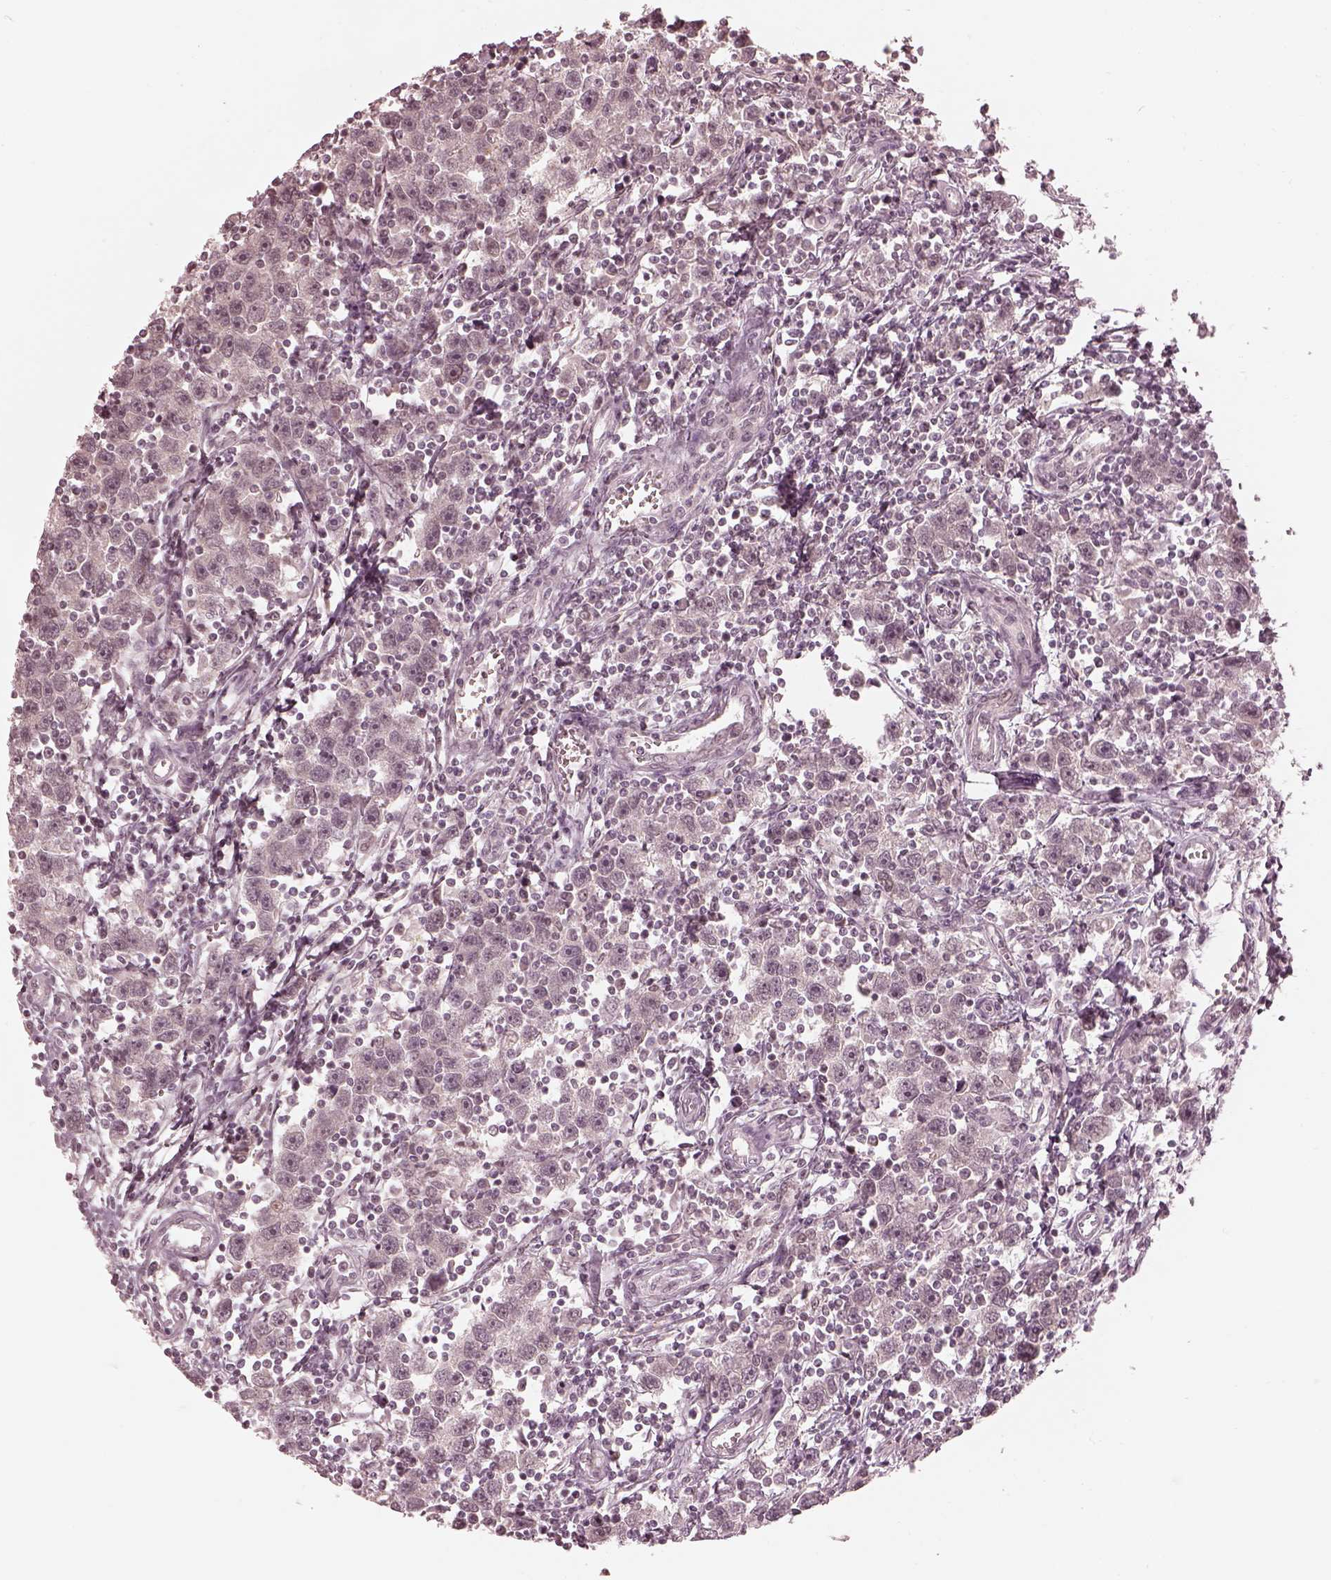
{"staining": {"intensity": "negative", "quantity": "none", "location": "none"}, "tissue": "testis cancer", "cell_type": "Tumor cells", "image_type": "cancer", "snomed": [{"axis": "morphology", "description": "Seminoma, NOS"}, {"axis": "topography", "description": "Testis"}], "caption": "Immunohistochemical staining of testis seminoma reveals no significant expression in tumor cells.", "gene": "IQCG", "patient": {"sex": "male", "age": 30}}